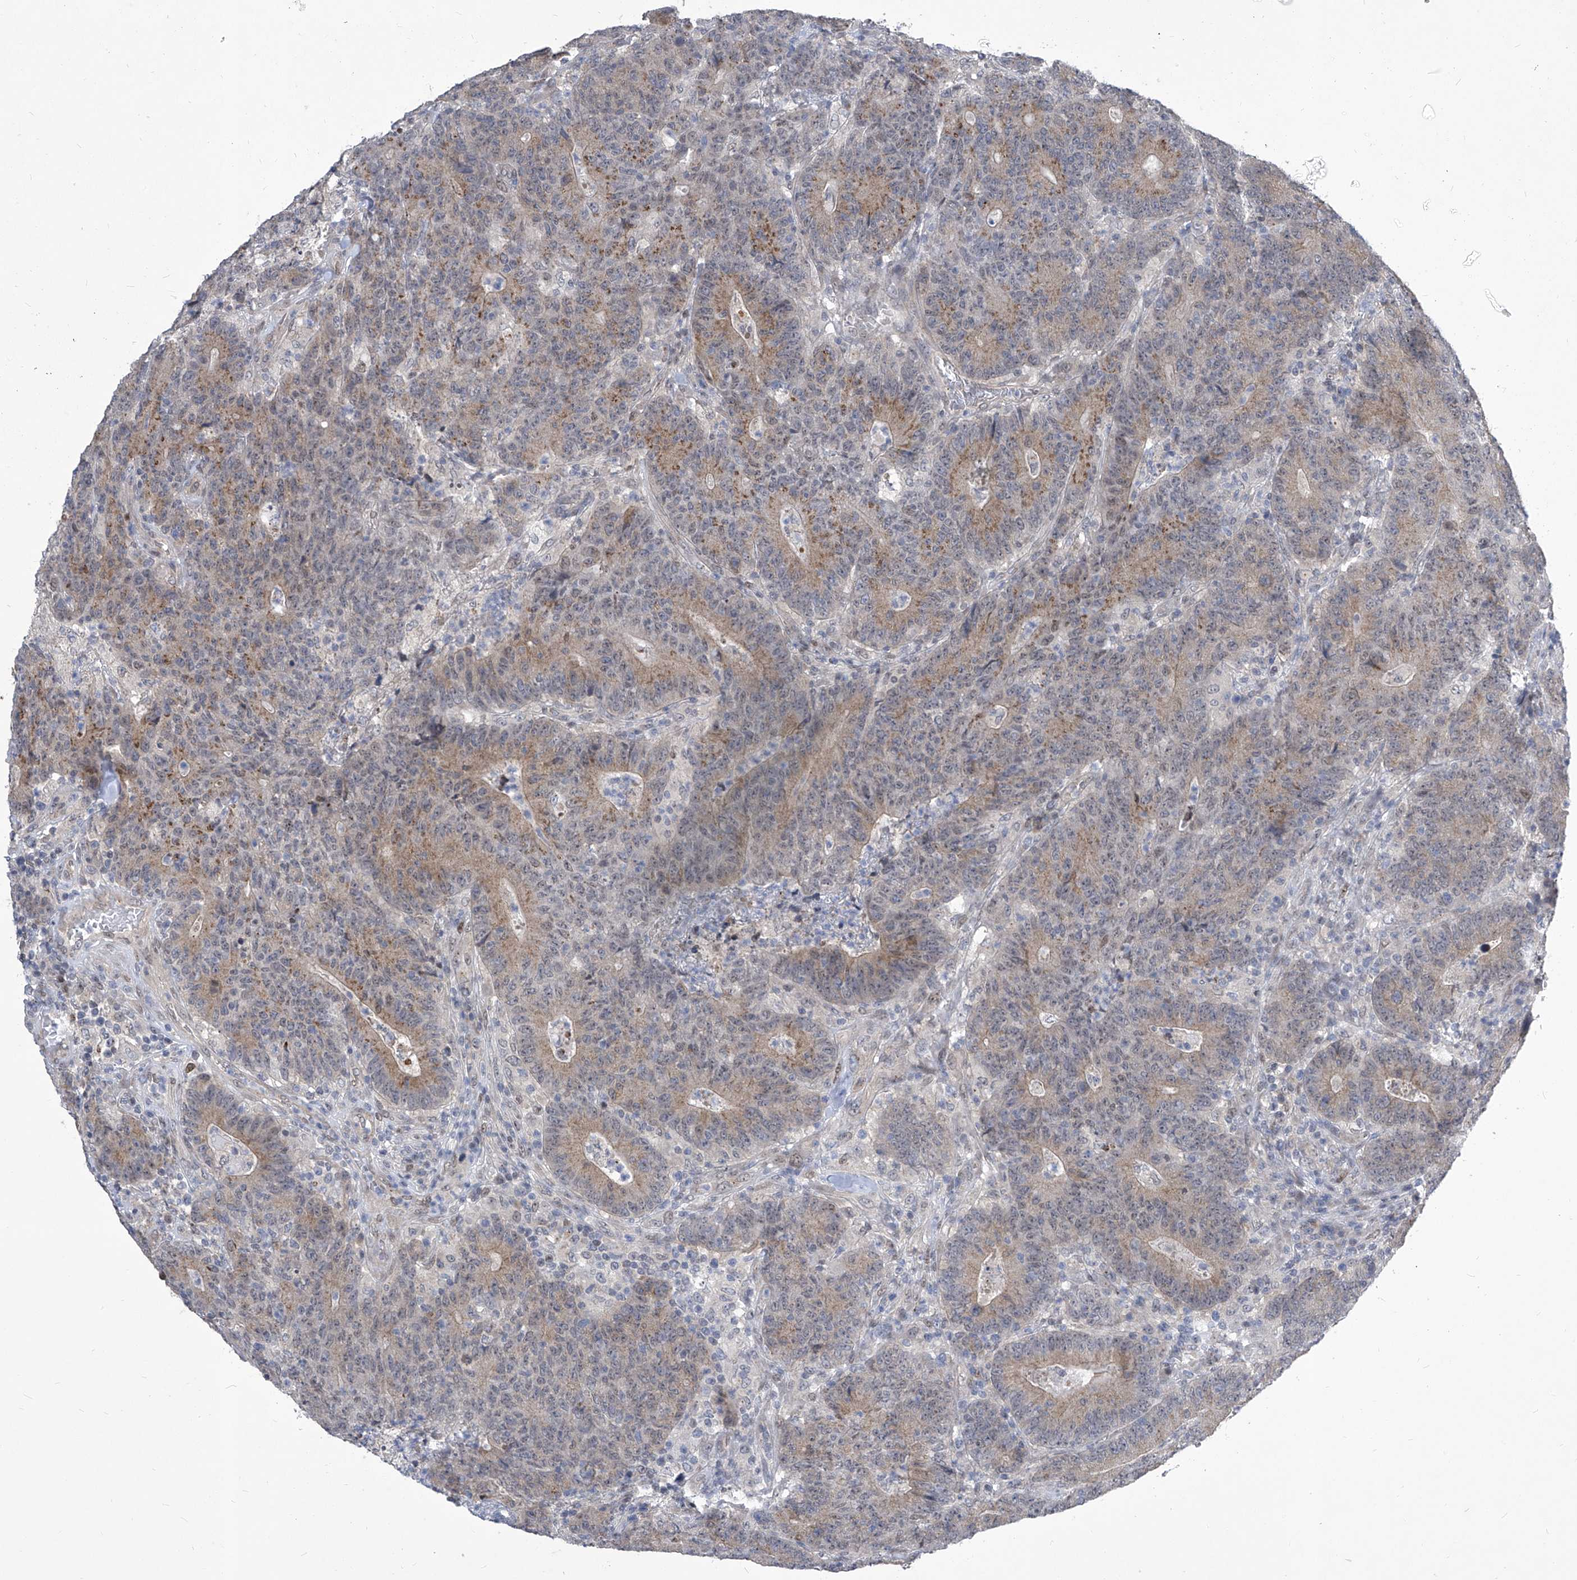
{"staining": {"intensity": "moderate", "quantity": "25%-75%", "location": "cytoplasmic/membranous"}, "tissue": "colorectal cancer", "cell_type": "Tumor cells", "image_type": "cancer", "snomed": [{"axis": "morphology", "description": "Normal tissue, NOS"}, {"axis": "morphology", "description": "Adenocarcinoma, NOS"}, {"axis": "topography", "description": "Colon"}], "caption": "Protein staining of colorectal cancer tissue shows moderate cytoplasmic/membranous staining in about 25%-75% of tumor cells.", "gene": "CETN2", "patient": {"sex": "female", "age": 75}}